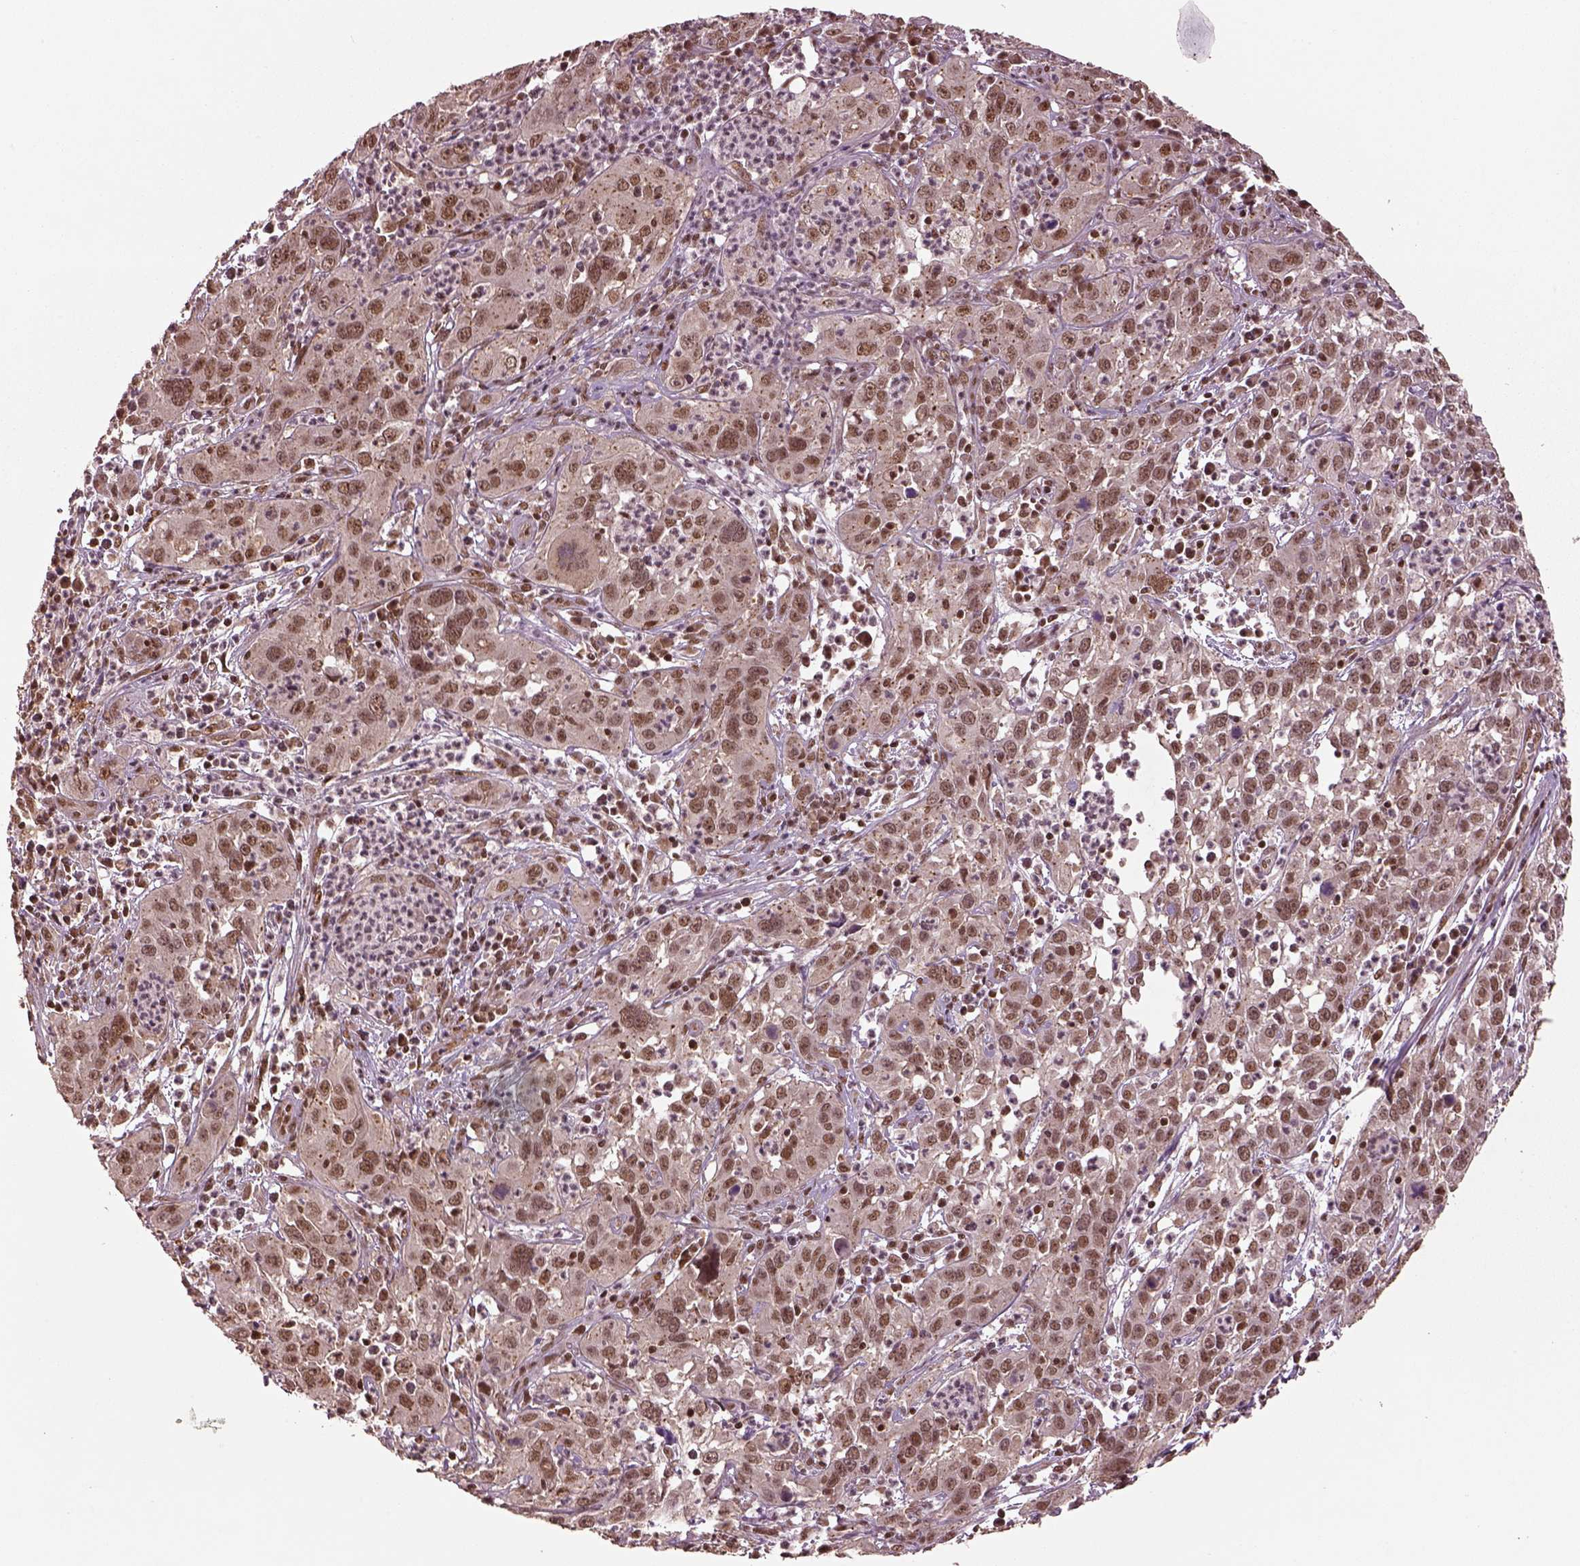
{"staining": {"intensity": "moderate", "quantity": ">75%", "location": "nuclear"}, "tissue": "cervical cancer", "cell_type": "Tumor cells", "image_type": "cancer", "snomed": [{"axis": "morphology", "description": "Squamous cell carcinoma, NOS"}, {"axis": "topography", "description": "Cervix"}], "caption": "There is medium levels of moderate nuclear positivity in tumor cells of cervical cancer, as demonstrated by immunohistochemical staining (brown color).", "gene": "BRD9", "patient": {"sex": "female", "age": 32}}